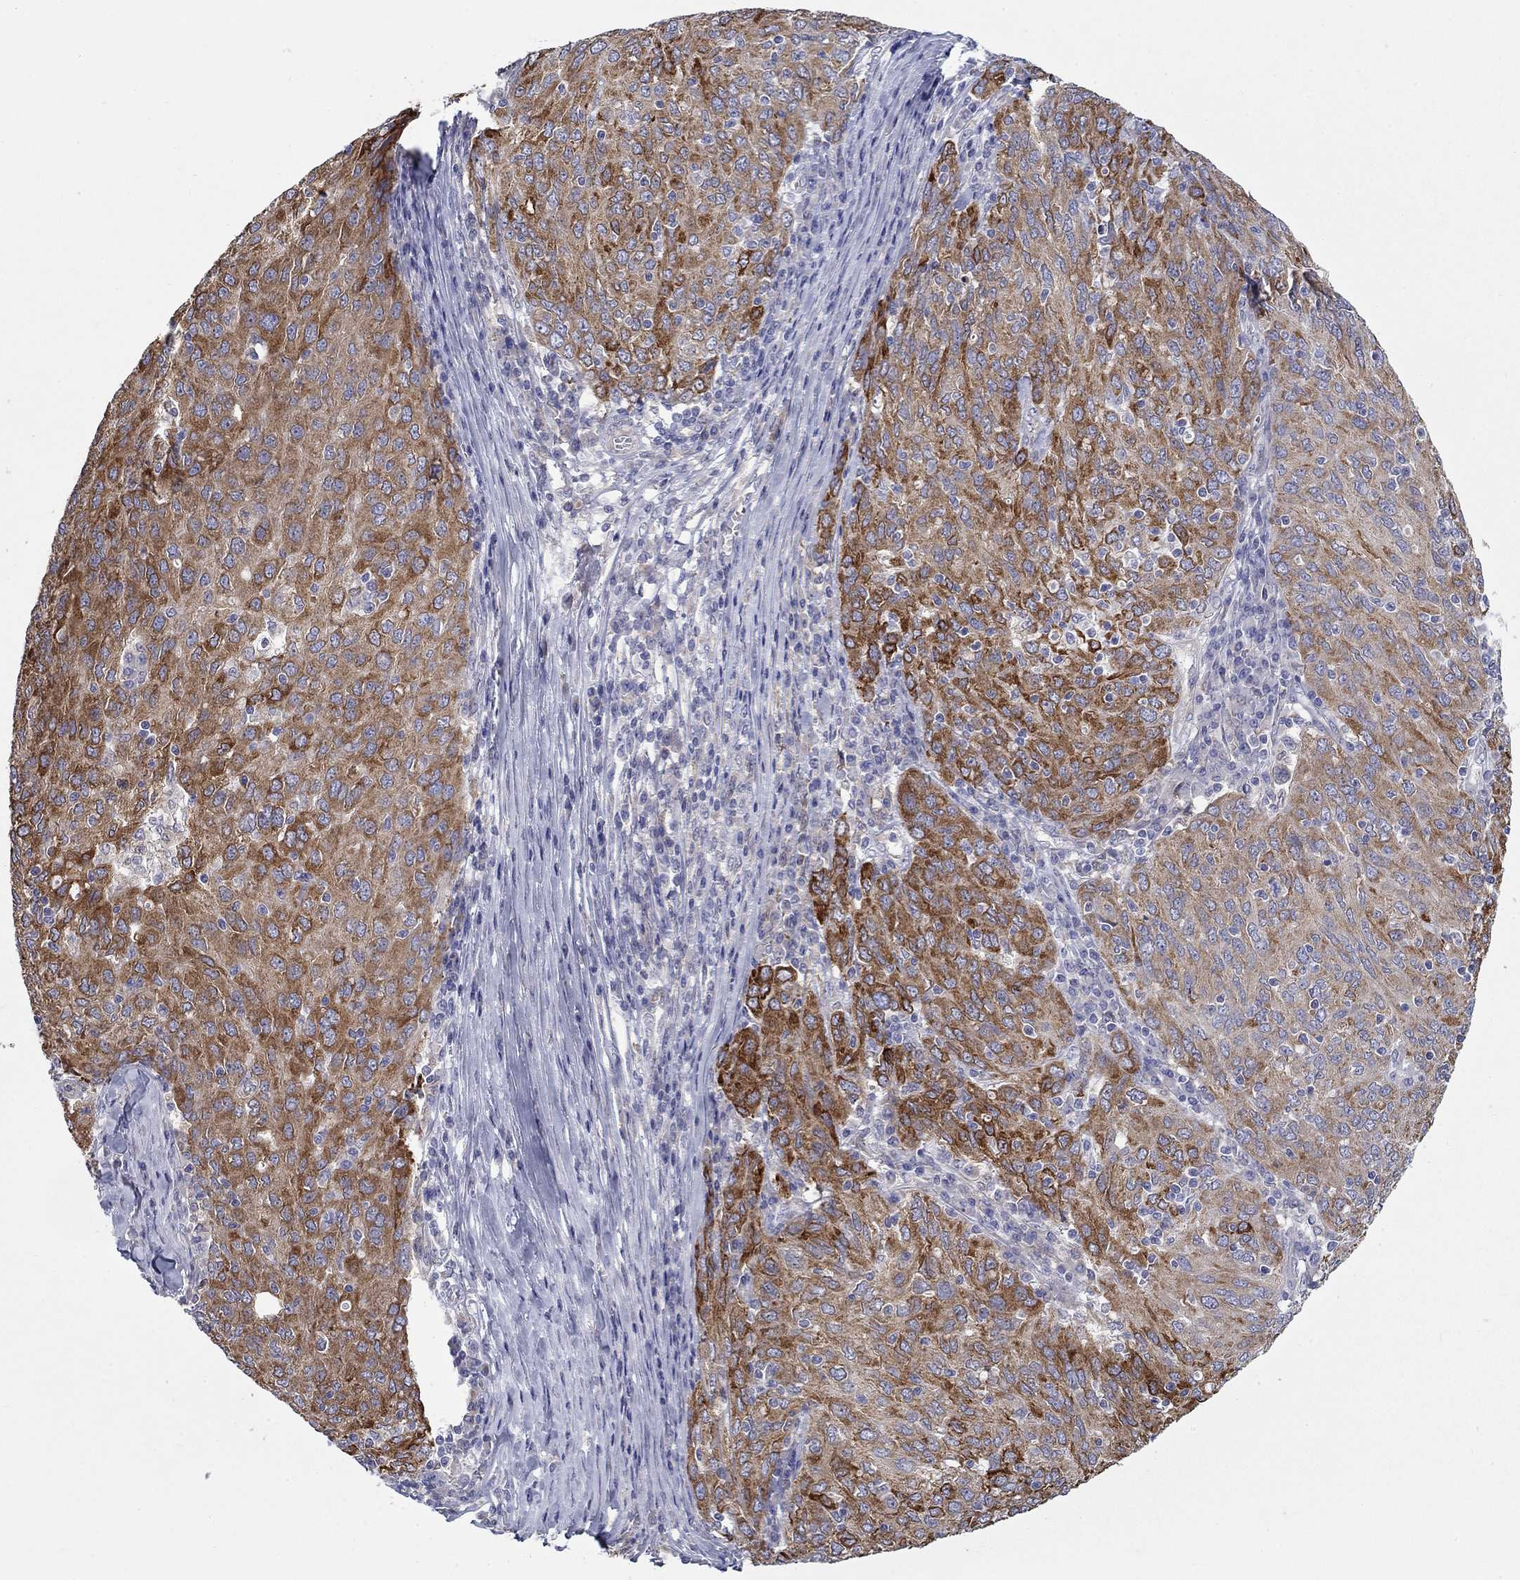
{"staining": {"intensity": "strong", "quantity": ">75%", "location": "cytoplasmic/membranous"}, "tissue": "ovarian cancer", "cell_type": "Tumor cells", "image_type": "cancer", "snomed": [{"axis": "morphology", "description": "Carcinoma, endometroid"}, {"axis": "topography", "description": "Ovary"}], "caption": "Protein expression analysis of ovarian endometroid carcinoma exhibits strong cytoplasmic/membranous staining in approximately >75% of tumor cells. (brown staining indicates protein expression, while blue staining denotes nuclei).", "gene": "QRFPR", "patient": {"sex": "female", "age": 50}}